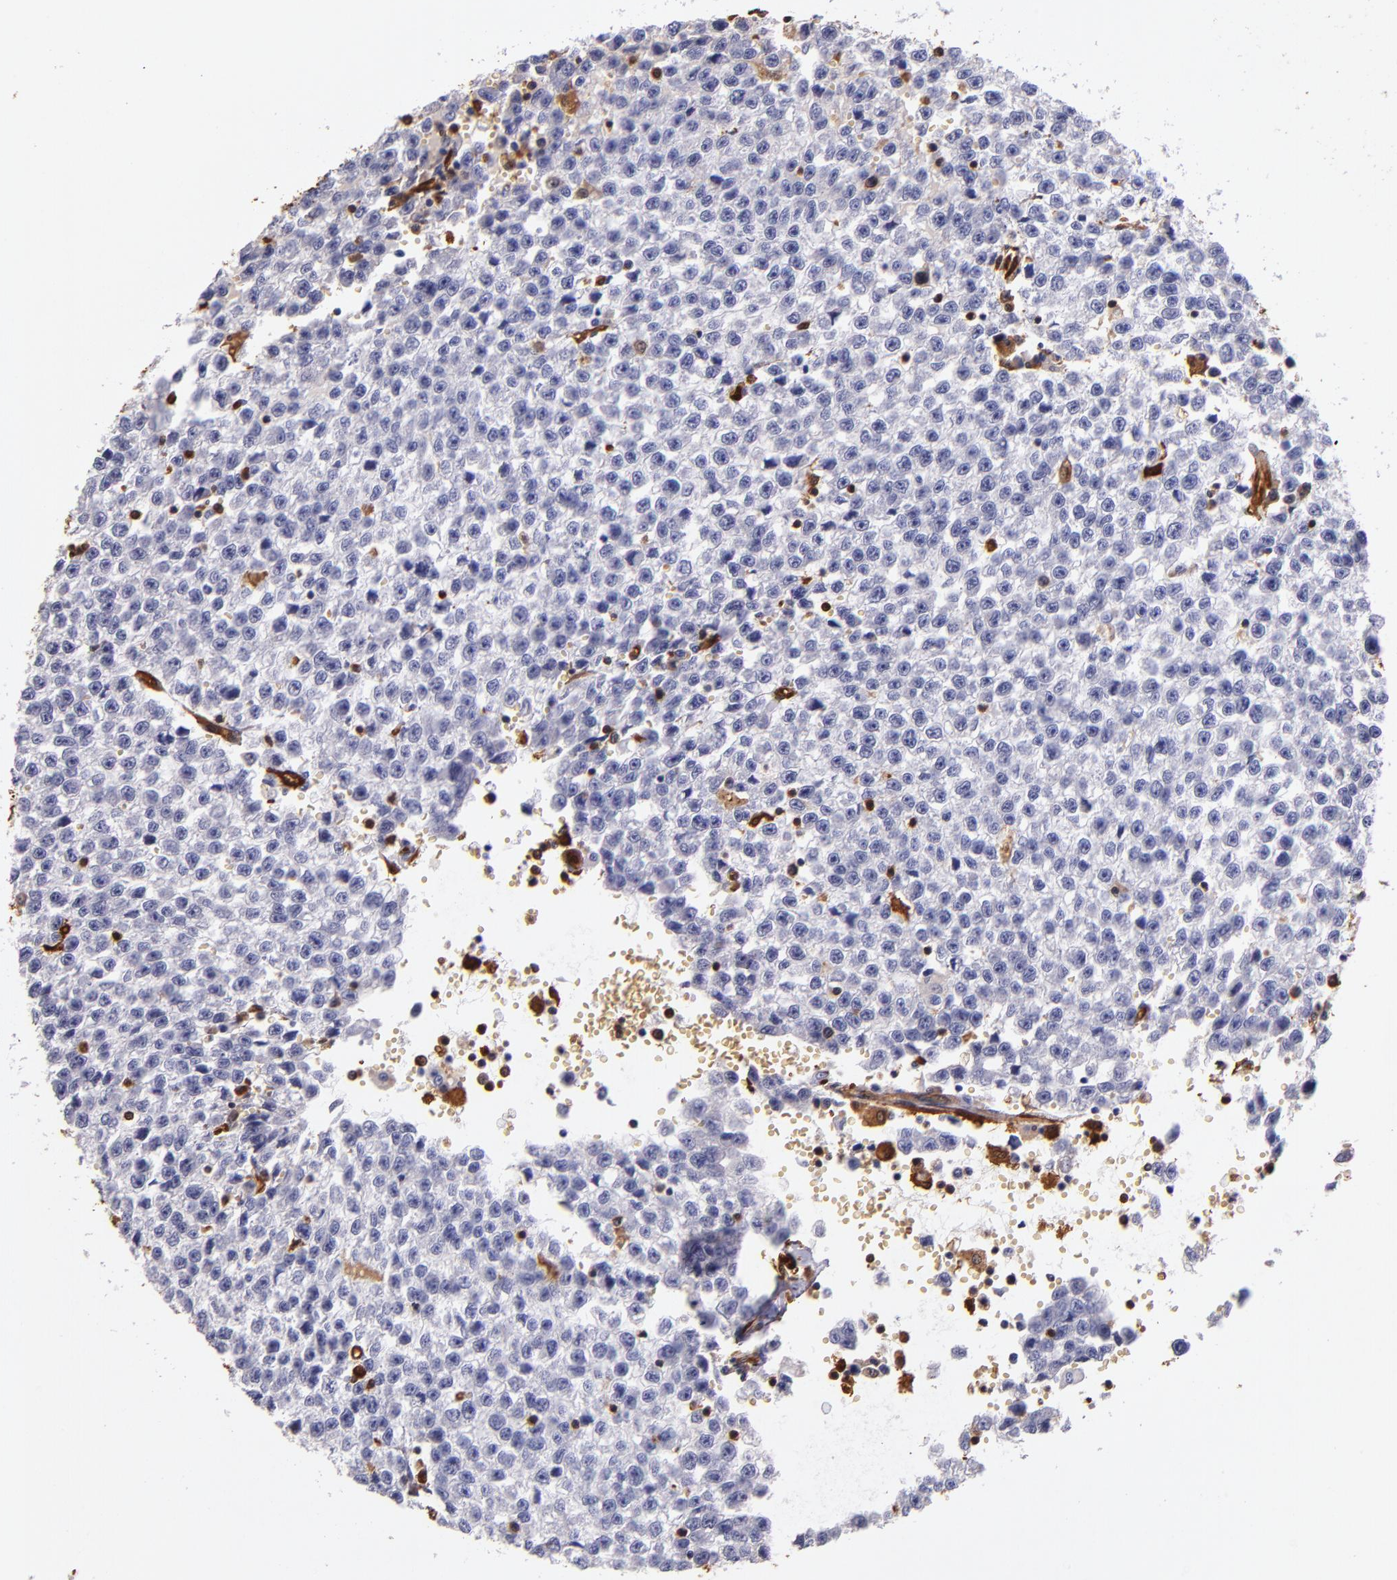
{"staining": {"intensity": "negative", "quantity": "none", "location": "none"}, "tissue": "testis cancer", "cell_type": "Tumor cells", "image_type": "cancer", "snomed": [{"axis": "morphology", "description": "Seminoma, NOS"}, {"axis": "topography", "description": "Testis"}], "caption": "Immunohistochemistry (IHC) image of neoplastic tissue: human testis cancer stained with DAB displays no significant protein positivity in tumor cells.", "gene": "S100A6", "patient": {"sex": "male", "age": 35}}